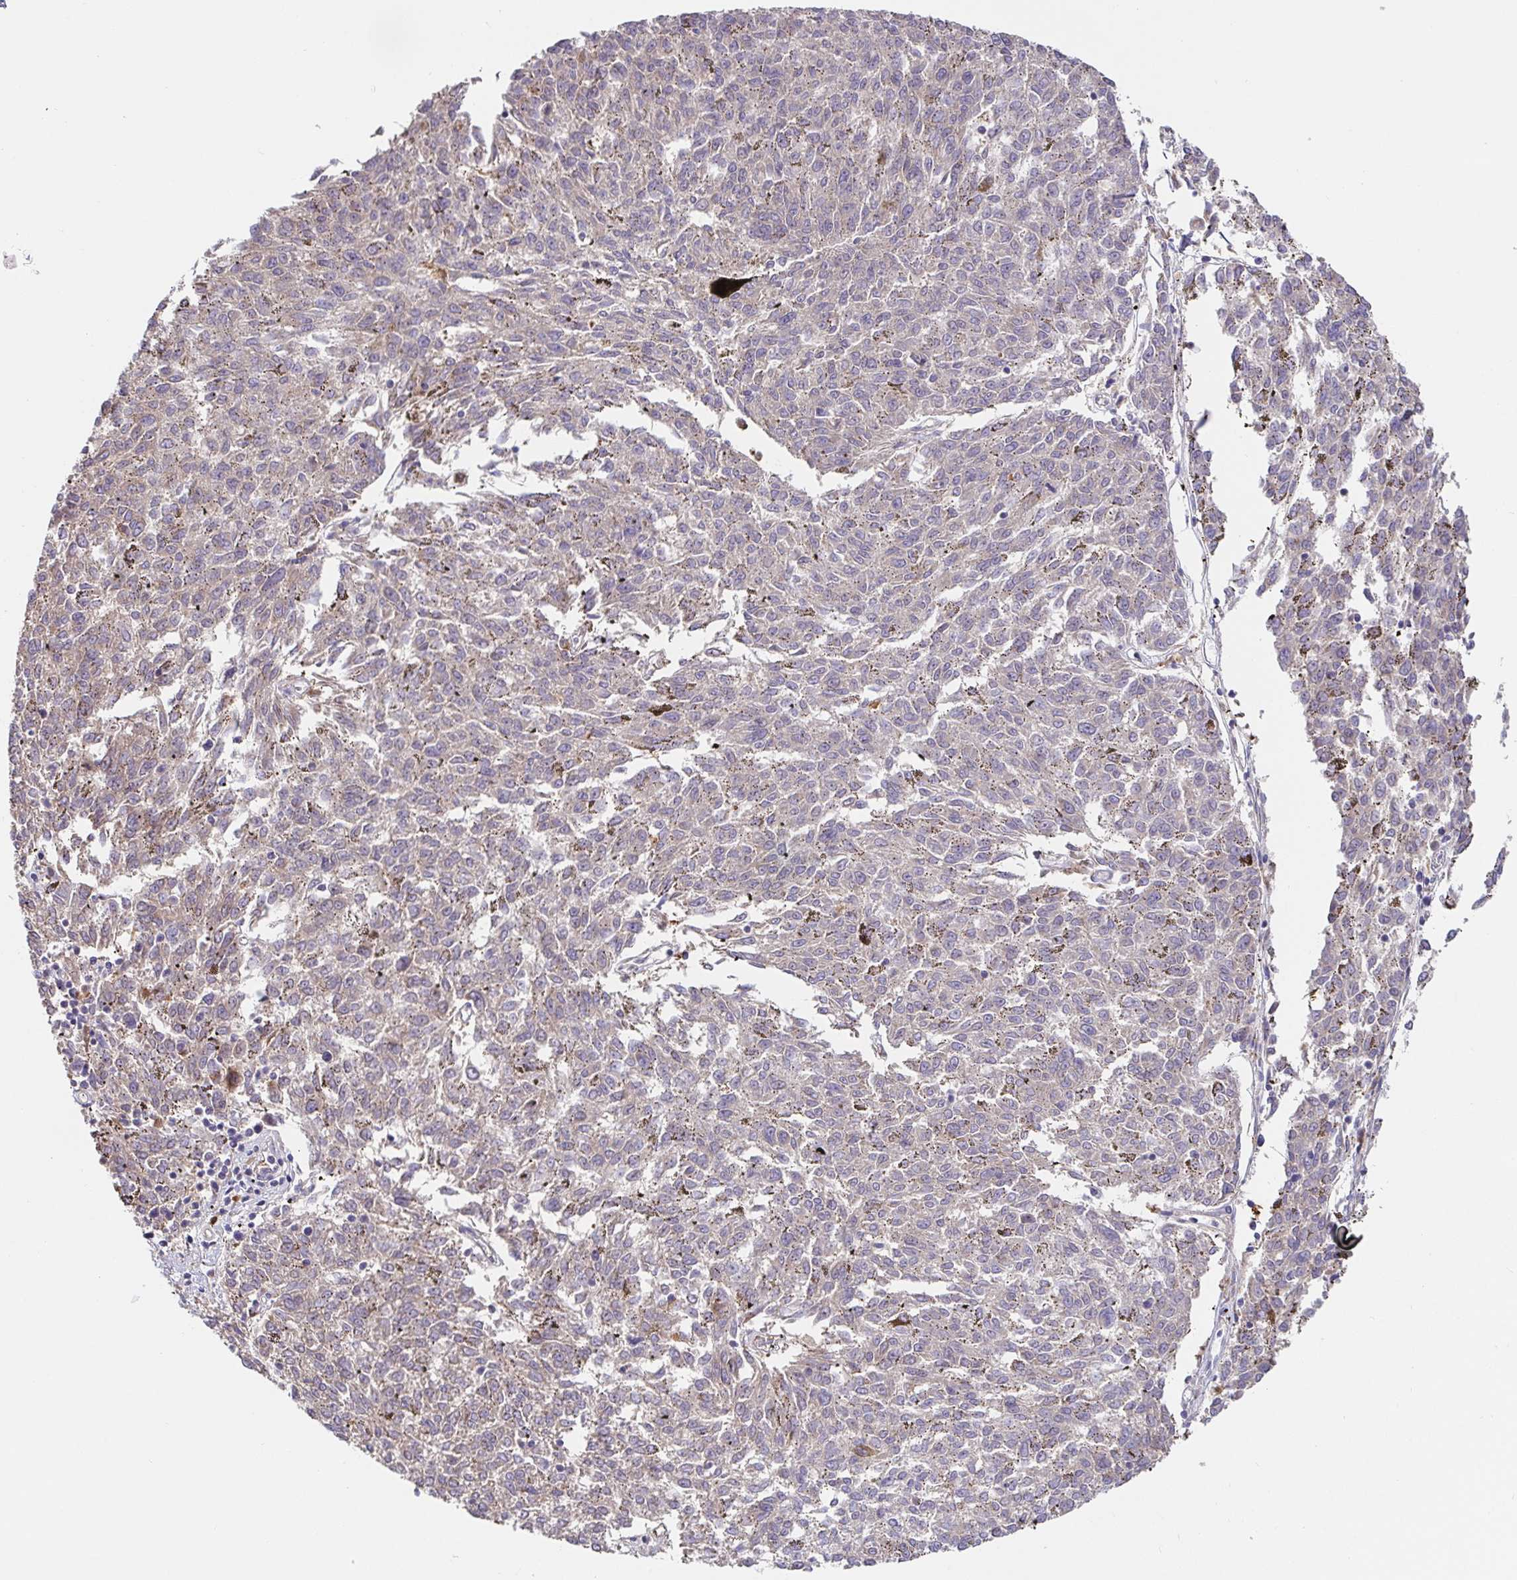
{"staining": {"intensity": "negative", "quantity": "none", "location": "none"}, "tissue": "melanoma", "cell_type": "Tumor cells", "image_type": "cancer", "snomed": [{"axis": "morphology", "description": "Malignant melanoma, NOS"}, {"axis": "topography", "description": "Skin"}], "caption": "Protein analysis of malignant melanoma exhibits no significant staining in tumor cells.", "gene": "PDPK1", "patient": {"sex": "female", "age": 72}}